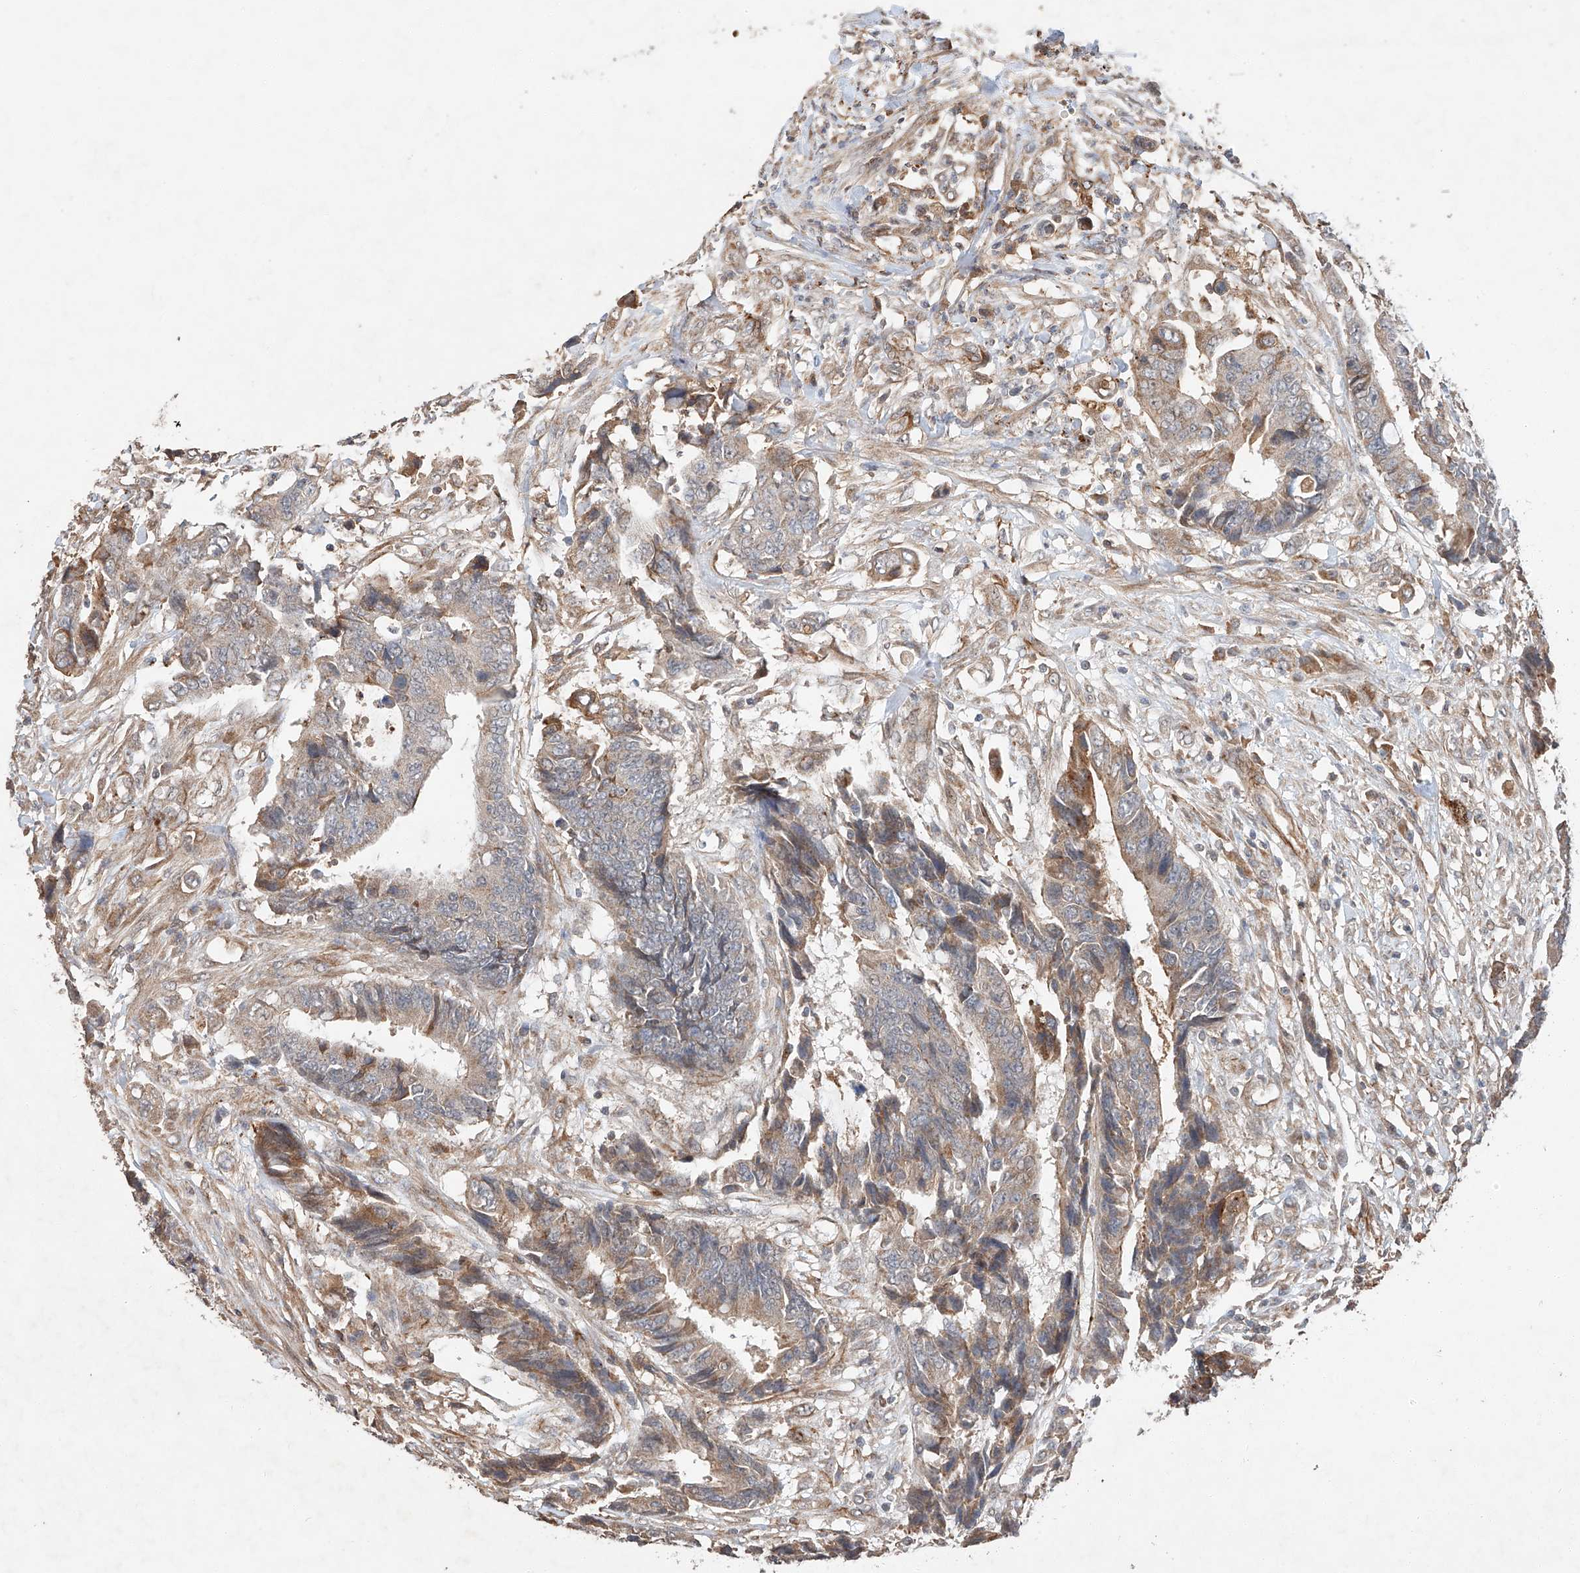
{"staining": {"intensity": "moderate", "quantity": "<25%", "location": "cytoplasmic/membranous"}, "tissue": "colorectal cancer", "cell_type": "Tumor cells", "image_type": "cancer", "snomed": [{"axis": "morphology", "description": "Adenocarcinoma, NOS"}, {"axis": "topography", "description": "Rectum"}], "caption": "There is low levels of moderate cytoplasmic/membranous positivity in tumor cells of adenocarcinoma (colorectal), as demonstrated by immunohistochemical staining (brown color).", "gene": "SUSD6", "patient": {"sex": "male", "age": 84}}